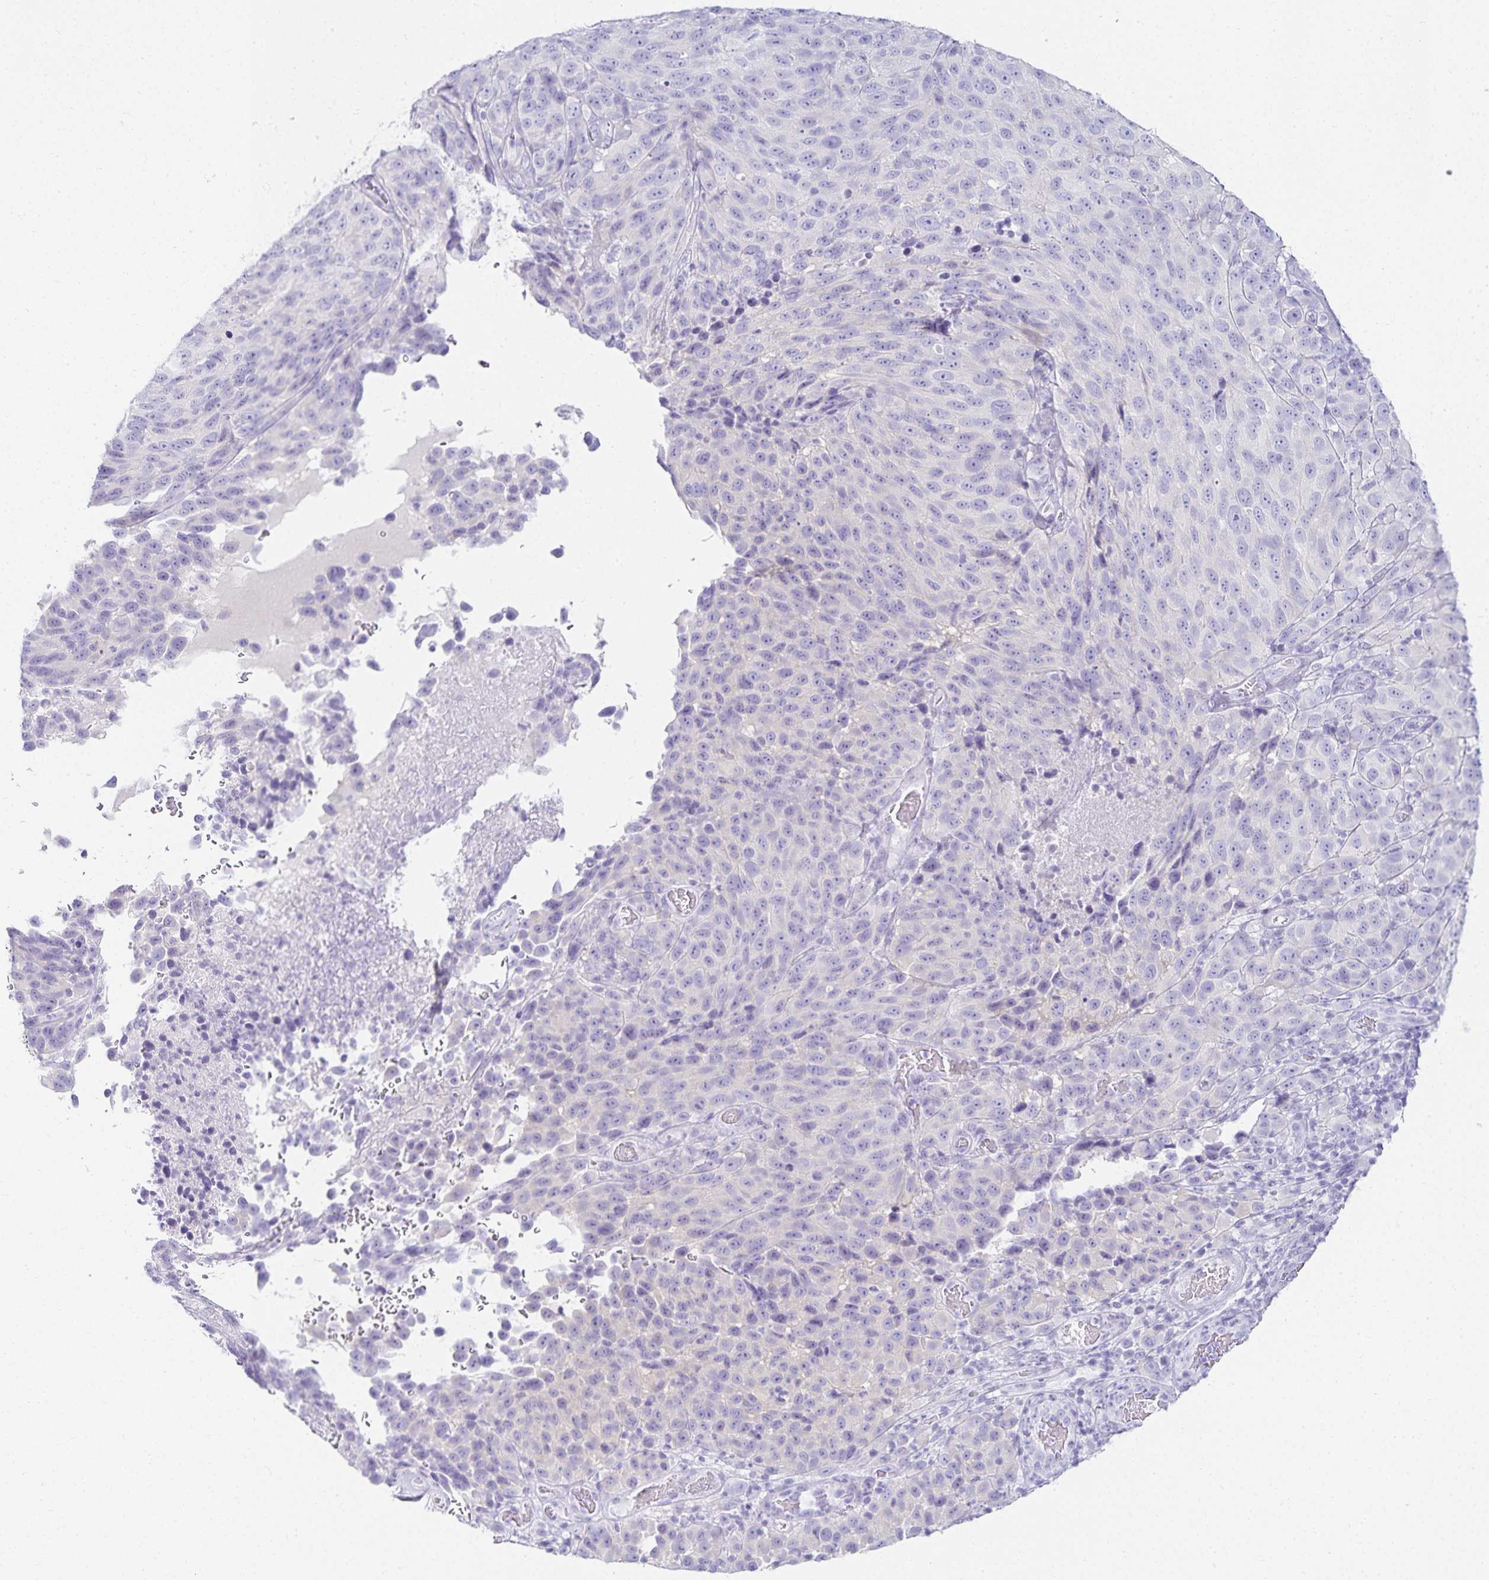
{"staining": {"intensity": "negative", "quantity": "none", "location": "none"}, "tissue": "melanoma", "cell_type": "Tumor cells", "image_type": "cancer", "snomed": [{"axis": "morphology", "description": "Malignant melanoma, NOS"}, {"axis": "topography", "description": "Skin"}], "caption": "Immunohistochemical staining of human malignant melanoma reveals no significant staining in tumor cells. (Stains: DAB (3,3'-diaminobenzidine) IHC with hematoxylin counter stain, Microscopy: brightfield microscopy at high magnification).", "gene": "GP2", "patient": {"sex": "male", "age": 85}}